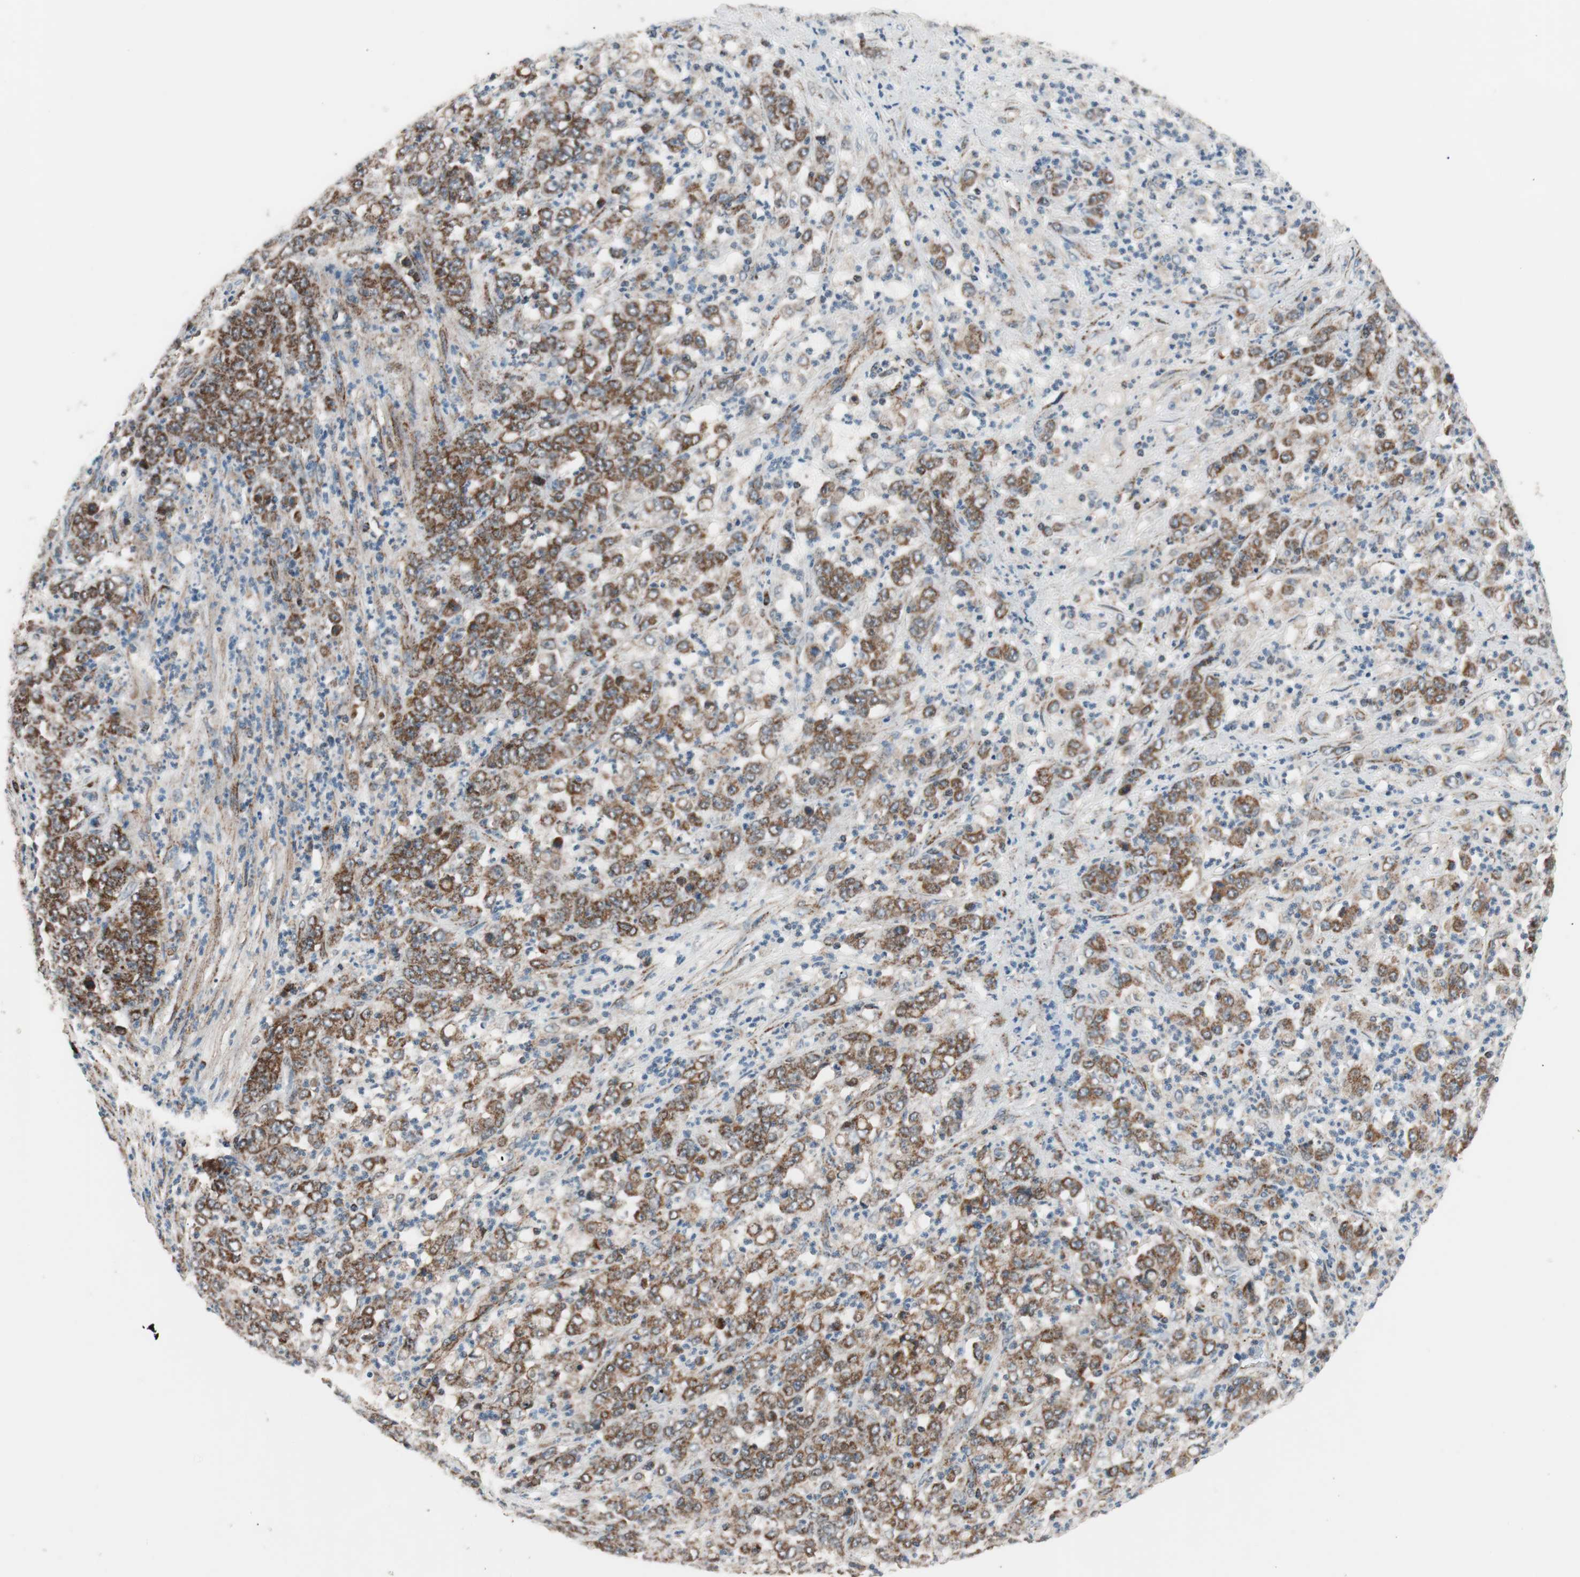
{"staining": {"intensity": "strong", "quantity": ">75%", "location": "cytoplasmic/membranous"}, "tissue": "stomach cancer", "cell_type": "Tumor cells", "image_type": "cancer", "snomed": [{"axis": "morphology", "description": "Adenocarcinoma, NOS"}, {"axis": "topography", "description": "Stomach, lower"}], "caption": "Stomach cancer was stained to show a protein in brown. There is high levels of strong cytoplasmic/membranous positivity in approximately >75% of tumor cells. The staining is performed using DAB brown chromogen to label protein expression. The nuclei are counter-stained blue using hematoxylin.", "gene": "PITRM1", "patient": {"sex": "female", "age": 71}}